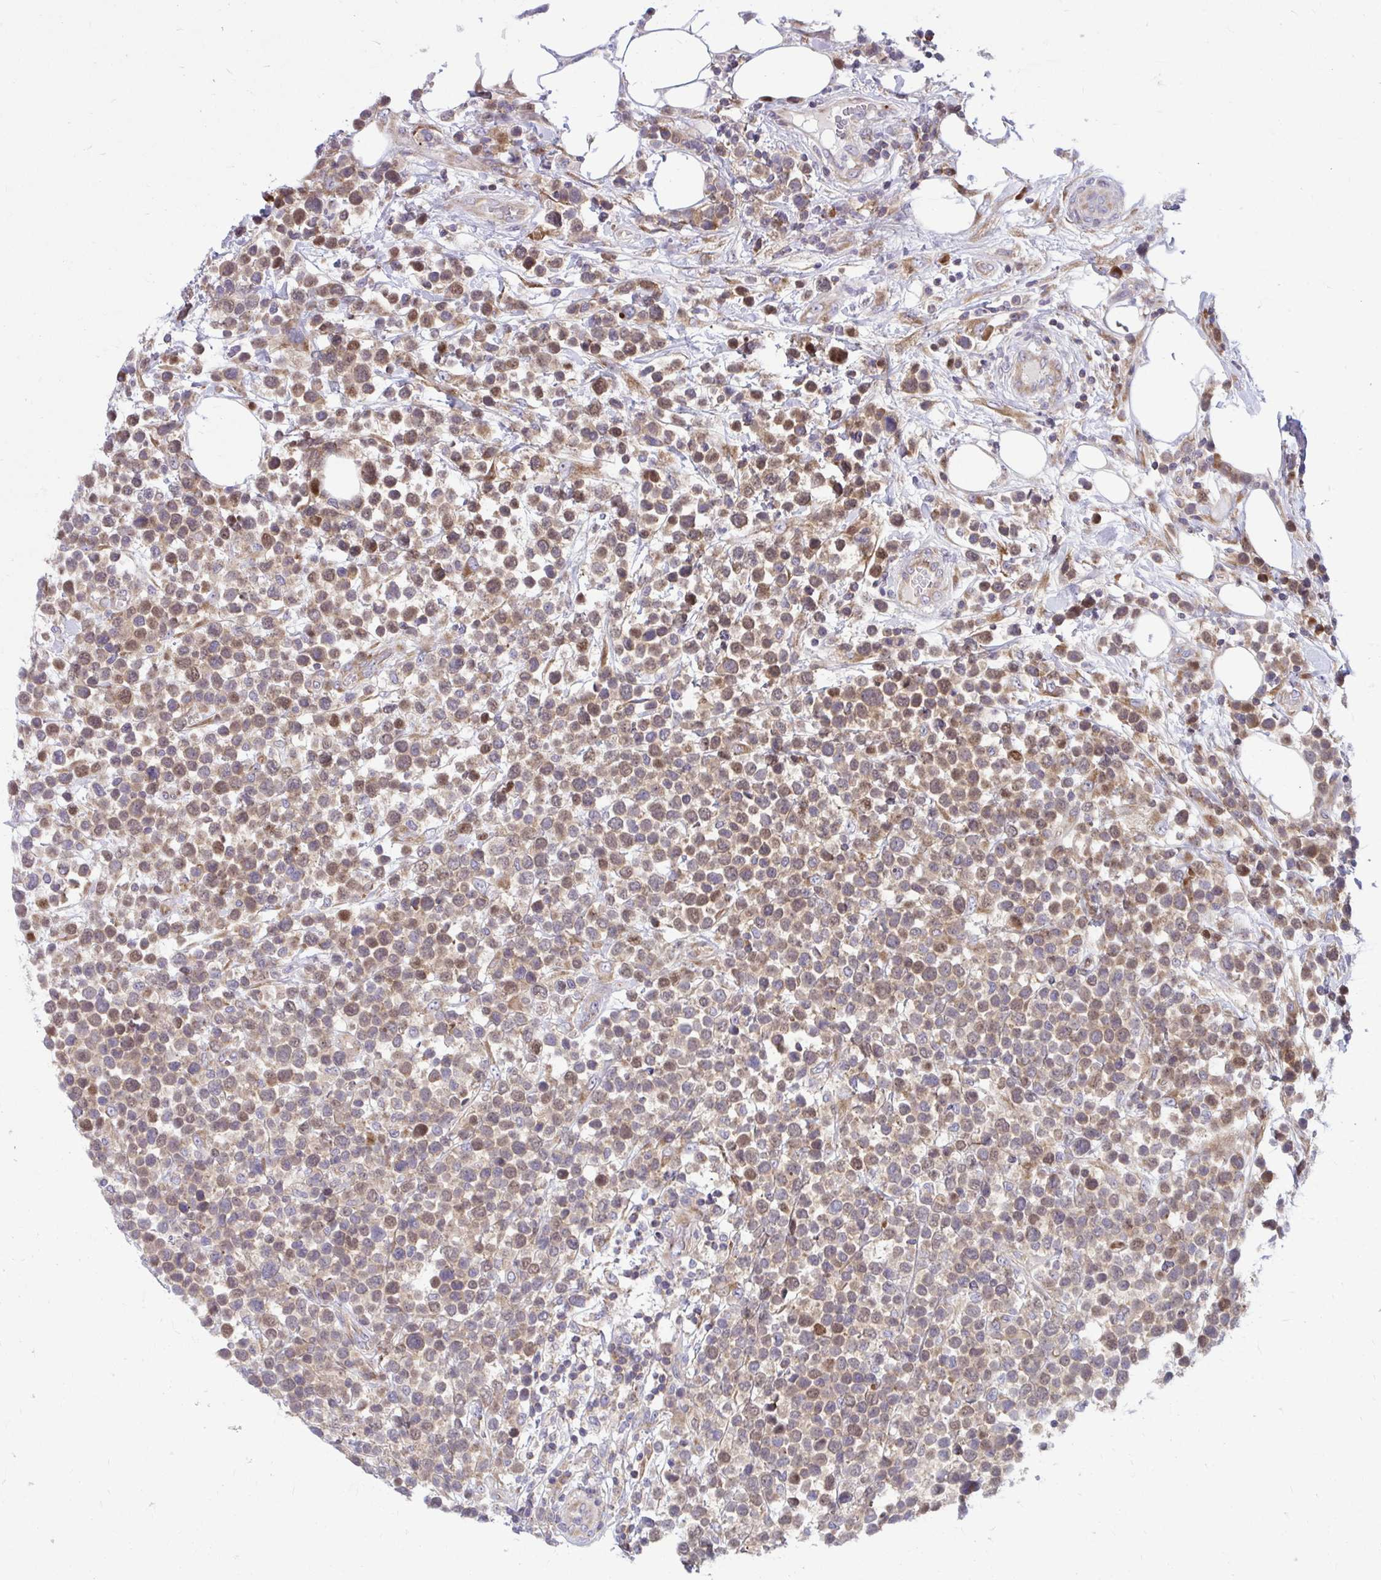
{"staining": {"intensity": "moderate", "quantity": ">75%", "location": "cytoplasmic/membranous"}, "tissue": "lymphoma", "cell_type": "Tumor cells", "image_type": "cancer", "snomed": [{"axis": "morphology", "description": "Malignant lymphoma, non-Hodgkin's type, Low grade"}, {"axis": "topography", "description": "Lymph node"}], "caption": "An immunohistochemistry image of tumor tissue is shown. Protein staining in brown highlights moderate cytoplasmic/membranous positivity in malignant lymphoma, non-Hodgkin's type (low-grade) within tumor cells. The staining is performed using DAB brown chromogen to label protein expression. The nuclei are counter-stained blue using hematoxylin.", "gene": "GFPT2", "patient": {"sex": "male", "age": 60}}